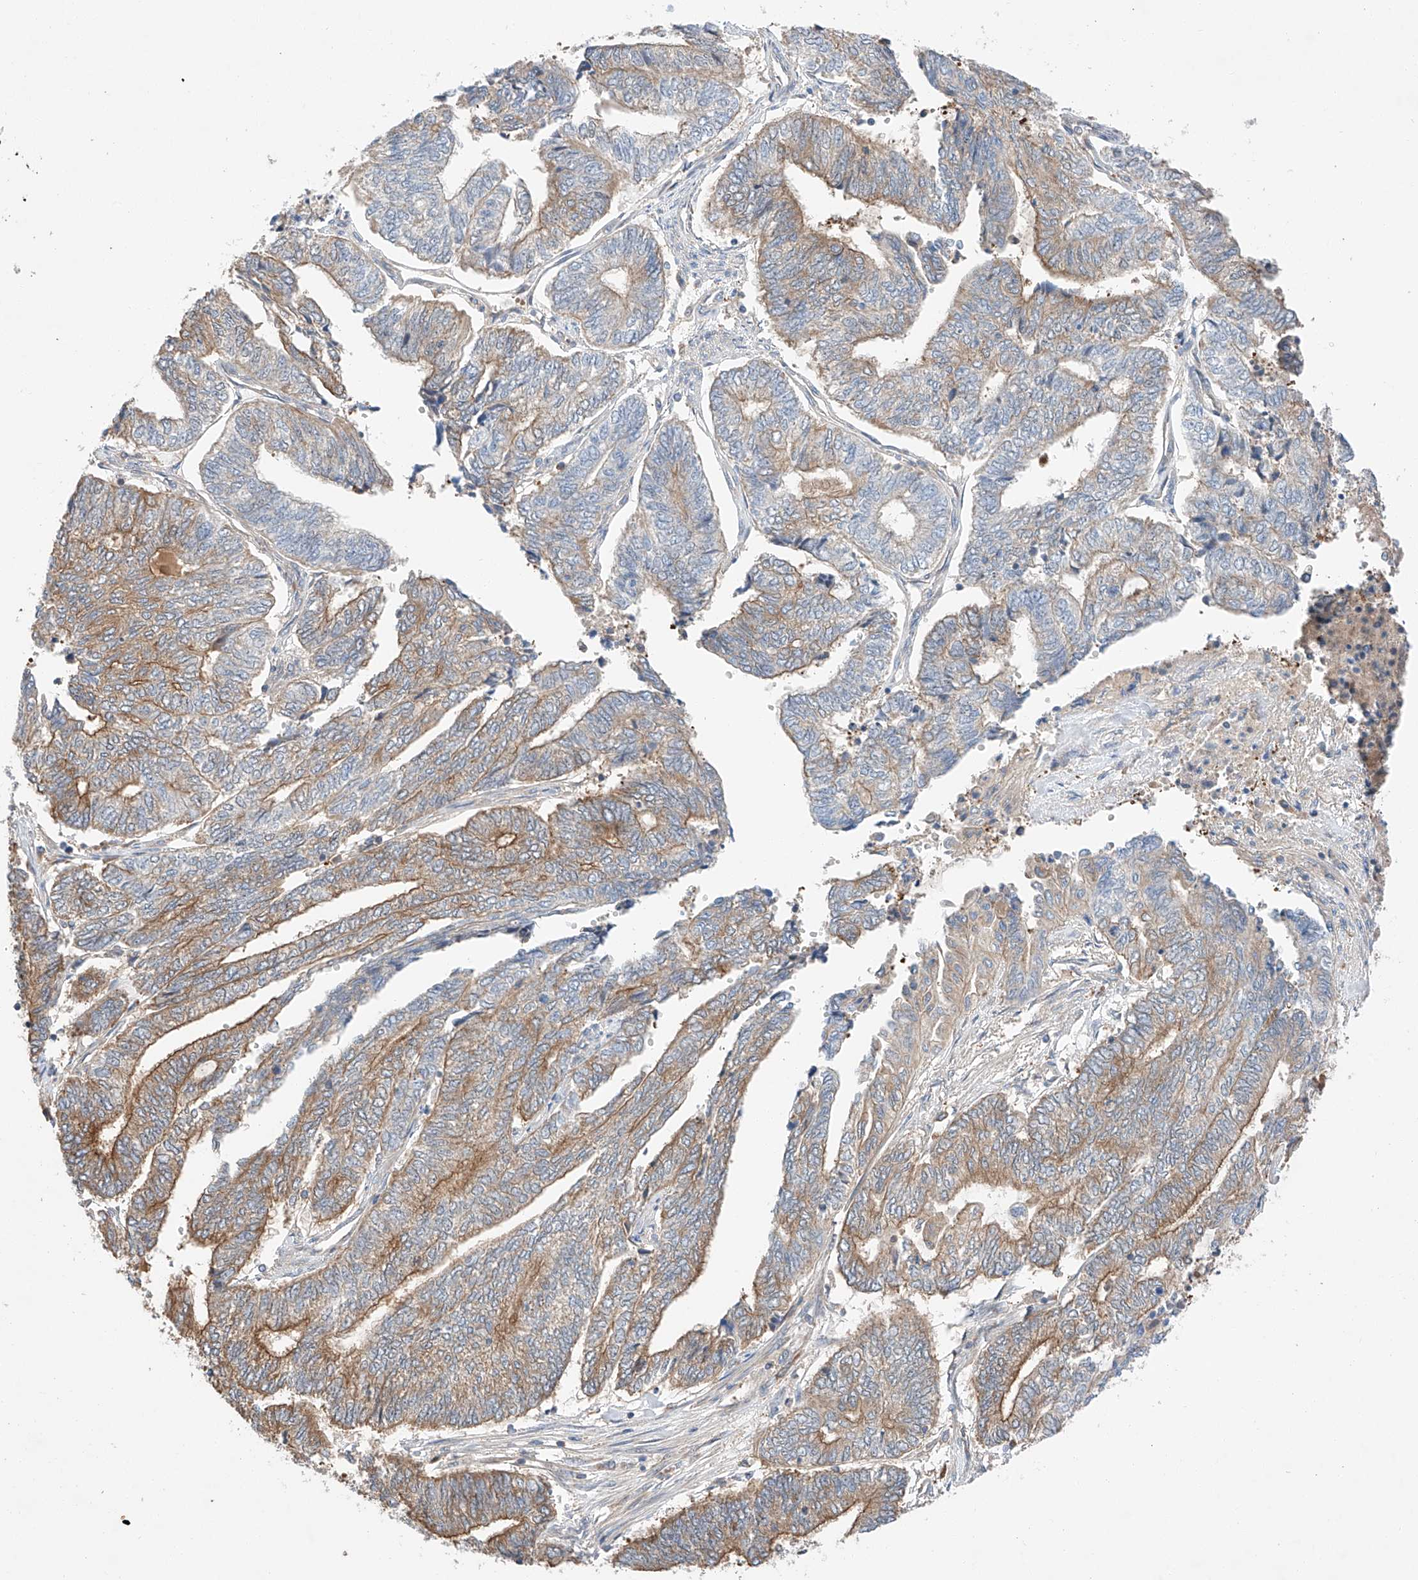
{"staining": {"intensity": "moderate", "quantity": "25%-75%", "location": "cytoplasmic/membranous"}, "tissue": "endometrial cancer", "cell_type": "Tumor cells", "image_type": "cancer", "snomed": [{"axis": "morphology", "description": "Adenocarcinoma, NOS"}, {"axis": "topography", "description": "Uterus"}, {"axis": "topography", "description": "Endometrium"}], "caption": "Adenocarcinoma (endometrial) was stained to show a protein in brown. There is medium levels of moderate cytoplasmic/membranous positivity in approximately 25%-75% of tumor cells.", "gene": "RUSC1", "patient": {"sex": "female", "age": 70}}